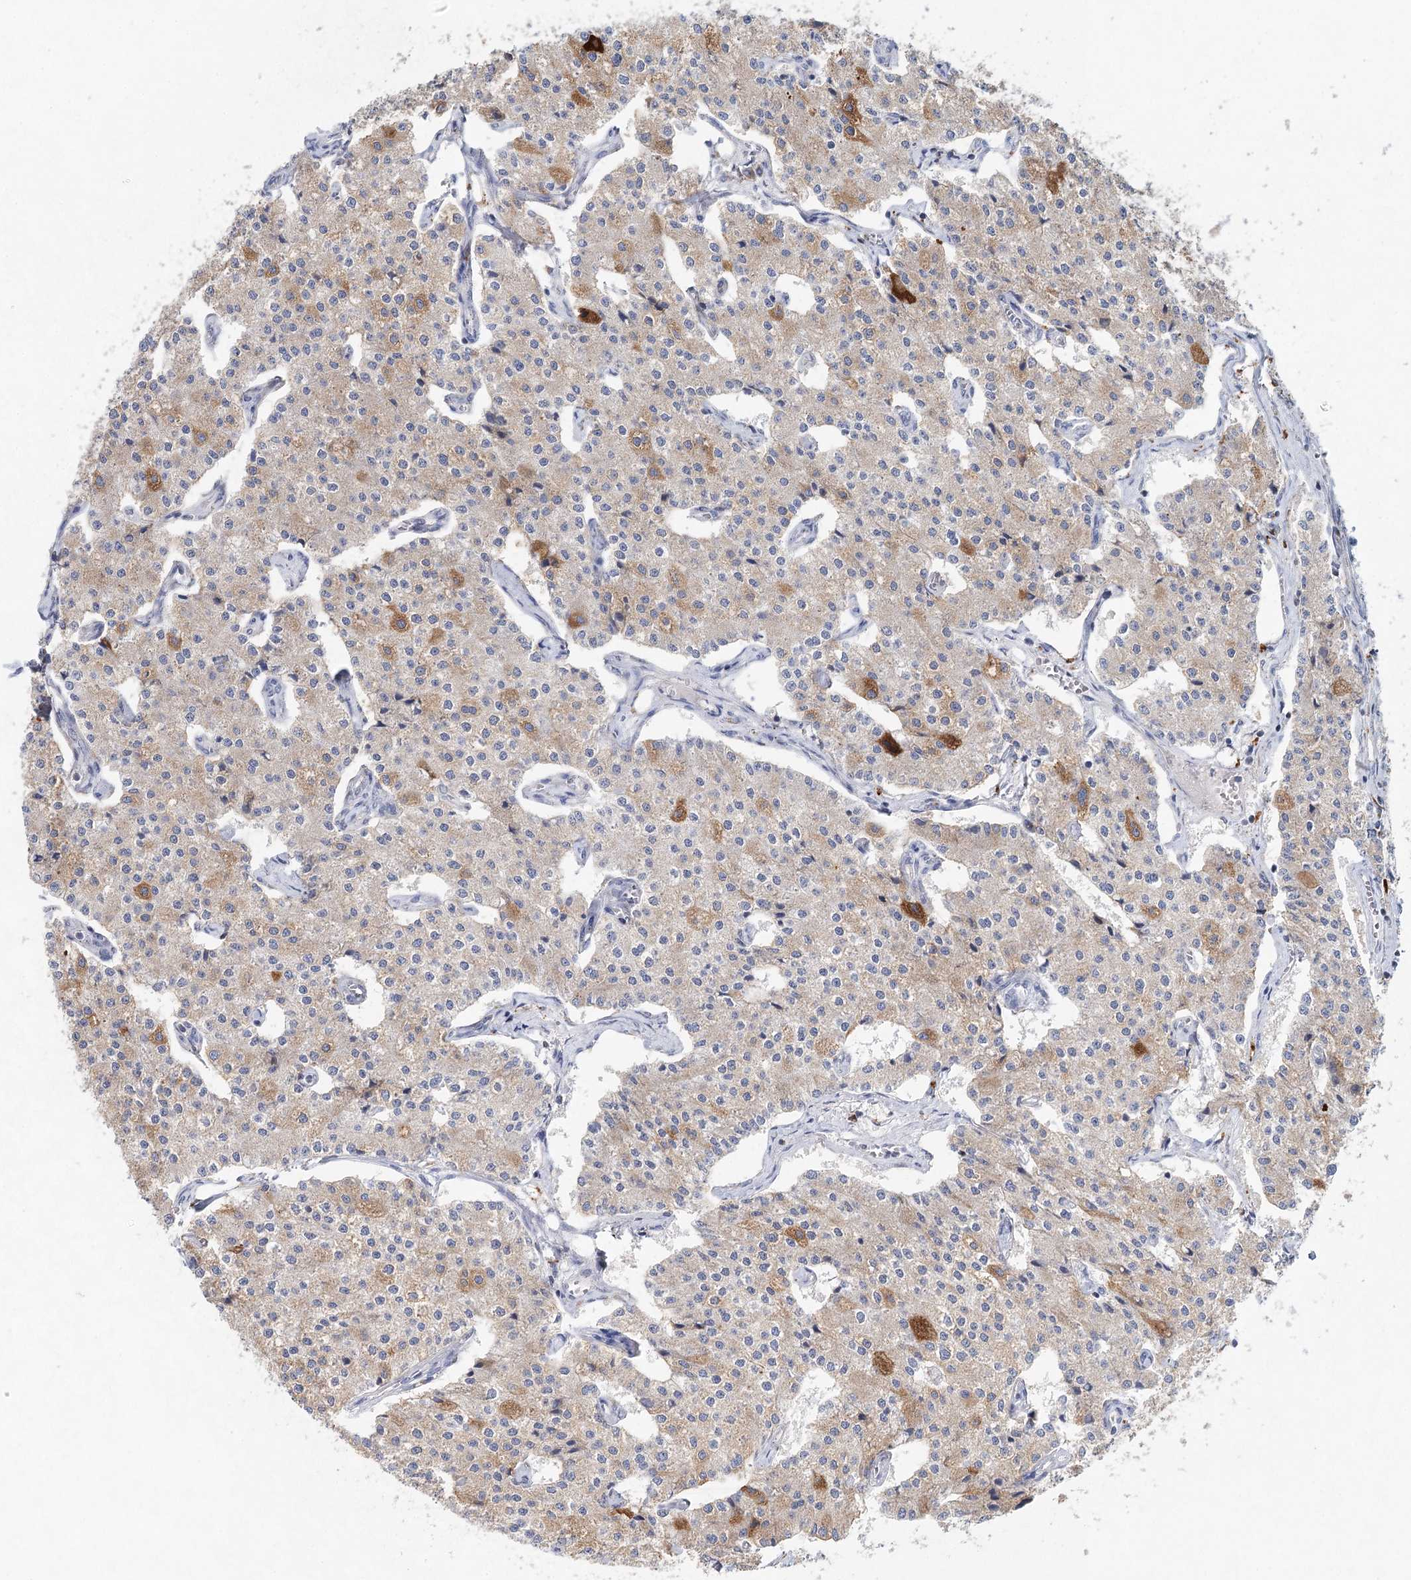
{"staining": {"intensity": "moderate", "quantity": "<25%", "location": "cytoplasmic/membranous"}, "tissue": "carcinoid", "cell_type": "Tumor cells", "image_type": "cancer", "snomed": [{"axis": "morphology", "description": "Carcinoid, malignant, NOS"}, {"axis": "topography", "description": "Colon"}], "caption": "Immunohistochemistry micrograph of carcinoid (malignant) stained for a protein (brown), which demonstrates low levels of moderate cytoplasmic/membranous staining in about <25% of tumor cells.", "gene": "XPO6", "patient": {"sex": "female", "age": 52}}